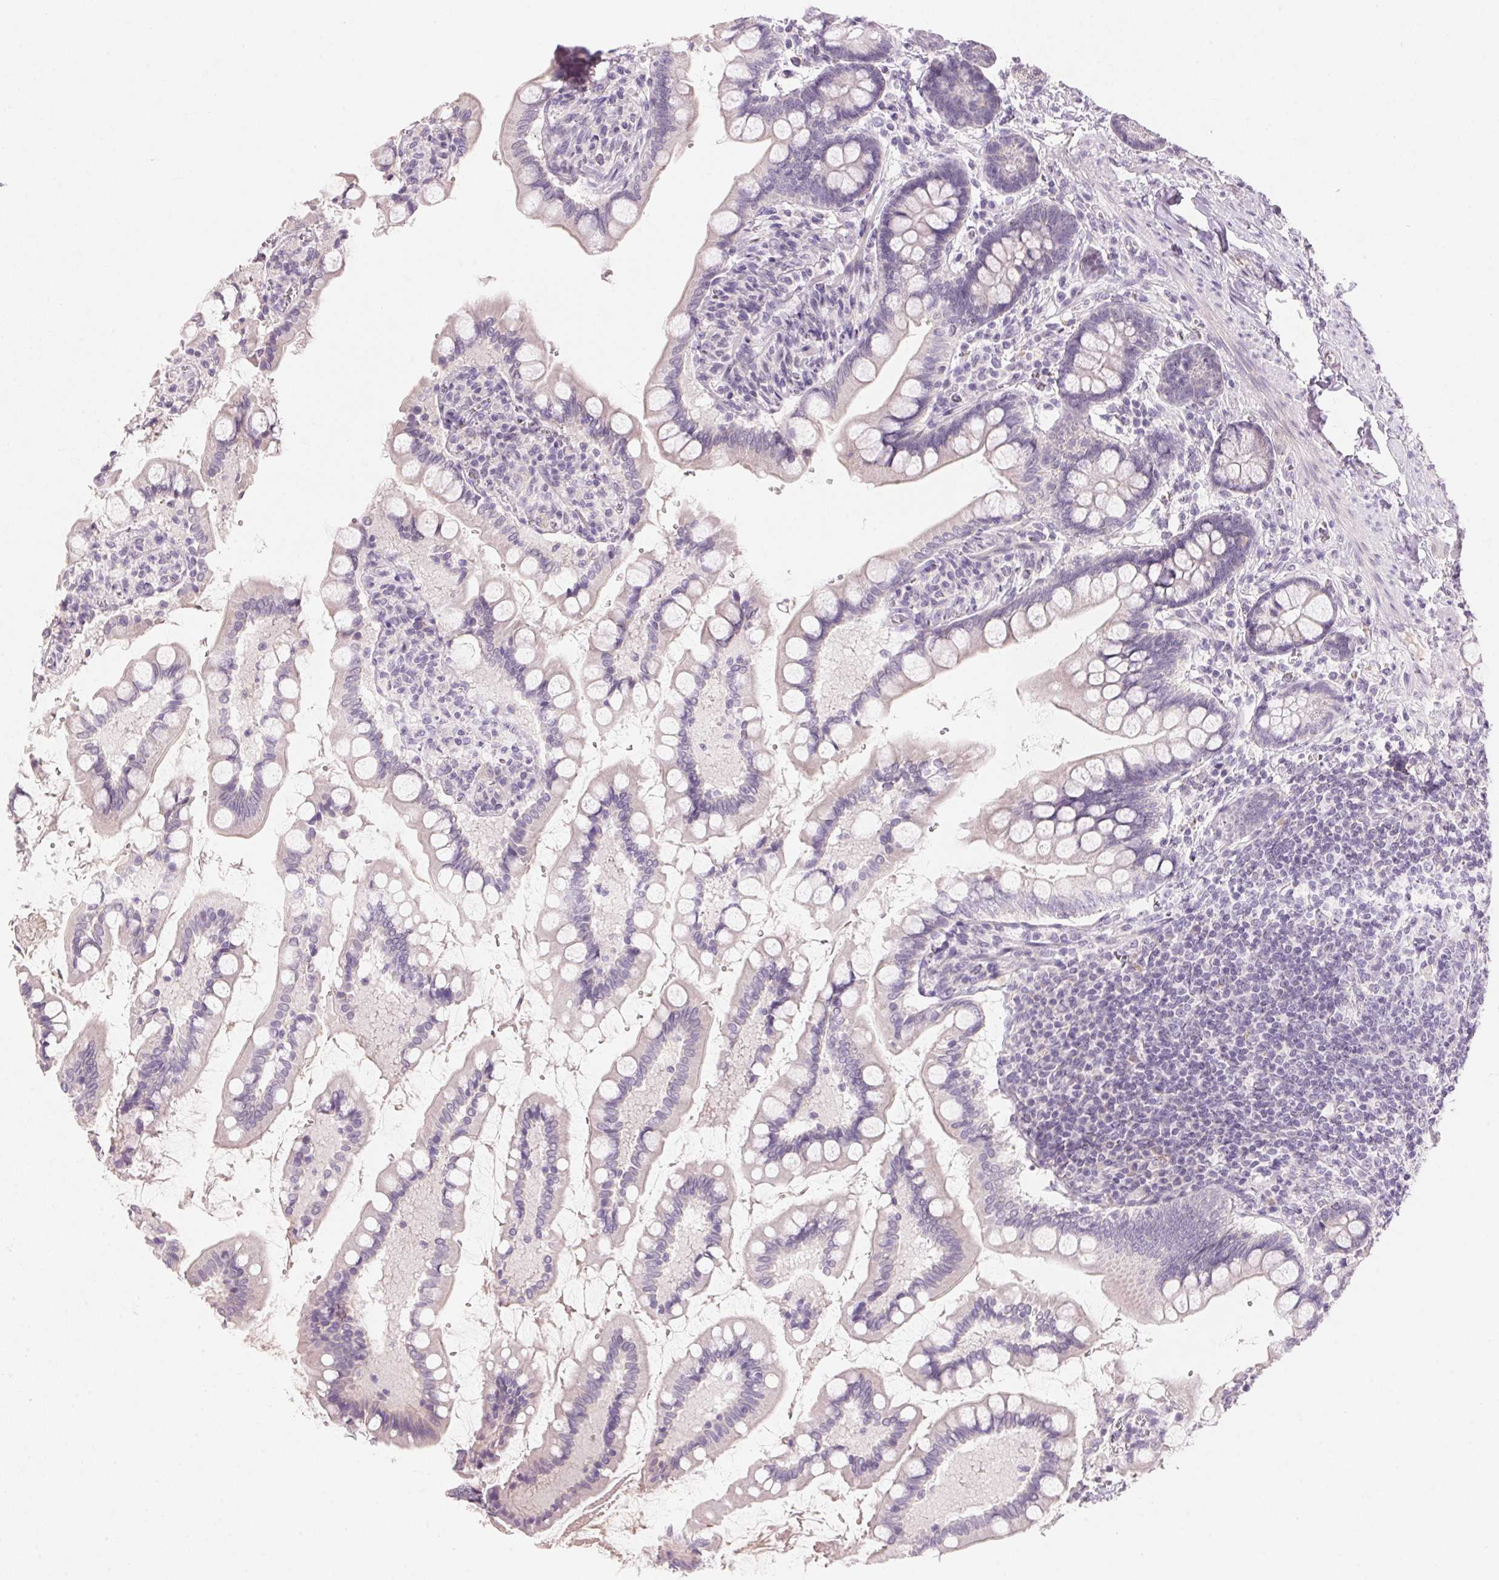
{"staining": {"intensity": "negative", "quantity": "none", "location": "none"}, "tissue": "small intestine", "cell_type": "Glandular cells", "image_type": "normal", "snomed": [{"axis": "morphology", "description": "Normal tissue, NOS"}, {"axis": "topography", "description": "Small intestine"}], "caption": "Immunohistochemistry micrograph of unremarkable small intestine stained for a protein (brown), which displays no expression in glandular cells.", "gene": "CYP11B1", "patient": {"sex": "female", "age": 56}}